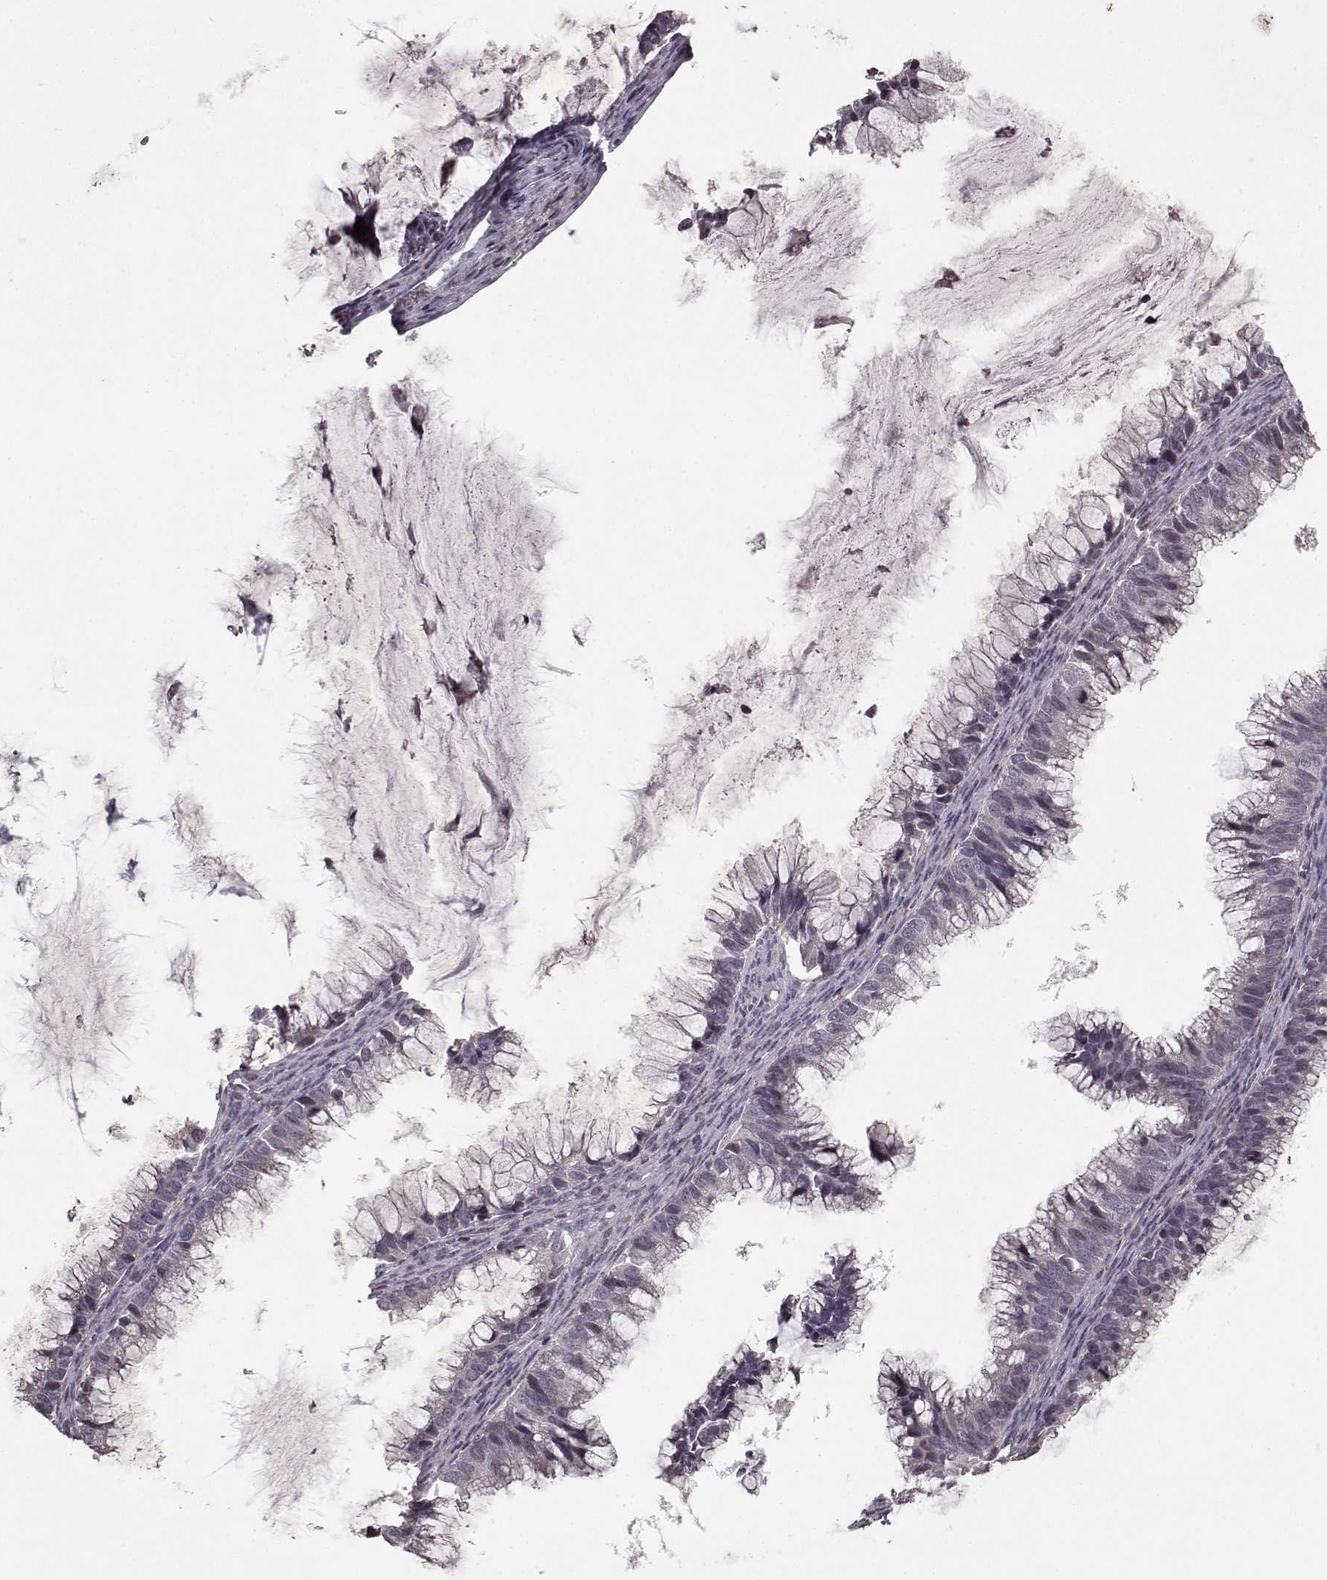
{"staining": {"intensity": "negative", "quantity": "none", "location": "none"}, "tissue": "ovarian cancer", "cell_type": "Tumor cells", "image_type": "cancer", "snomed": [{"axis": "morphology", "description": "Cystadenocarcinoma, mucinous, NOS"}, {"axis": "topography", "description": "Ovary"}], "caption": "This is an immunohistochemistry photomicrograph of human ovarian mucinous cystadenocarcinoma. There is no staining in tumor cells.", "gene": "LHB", "patient": {"sex": "female", "age": 38}}